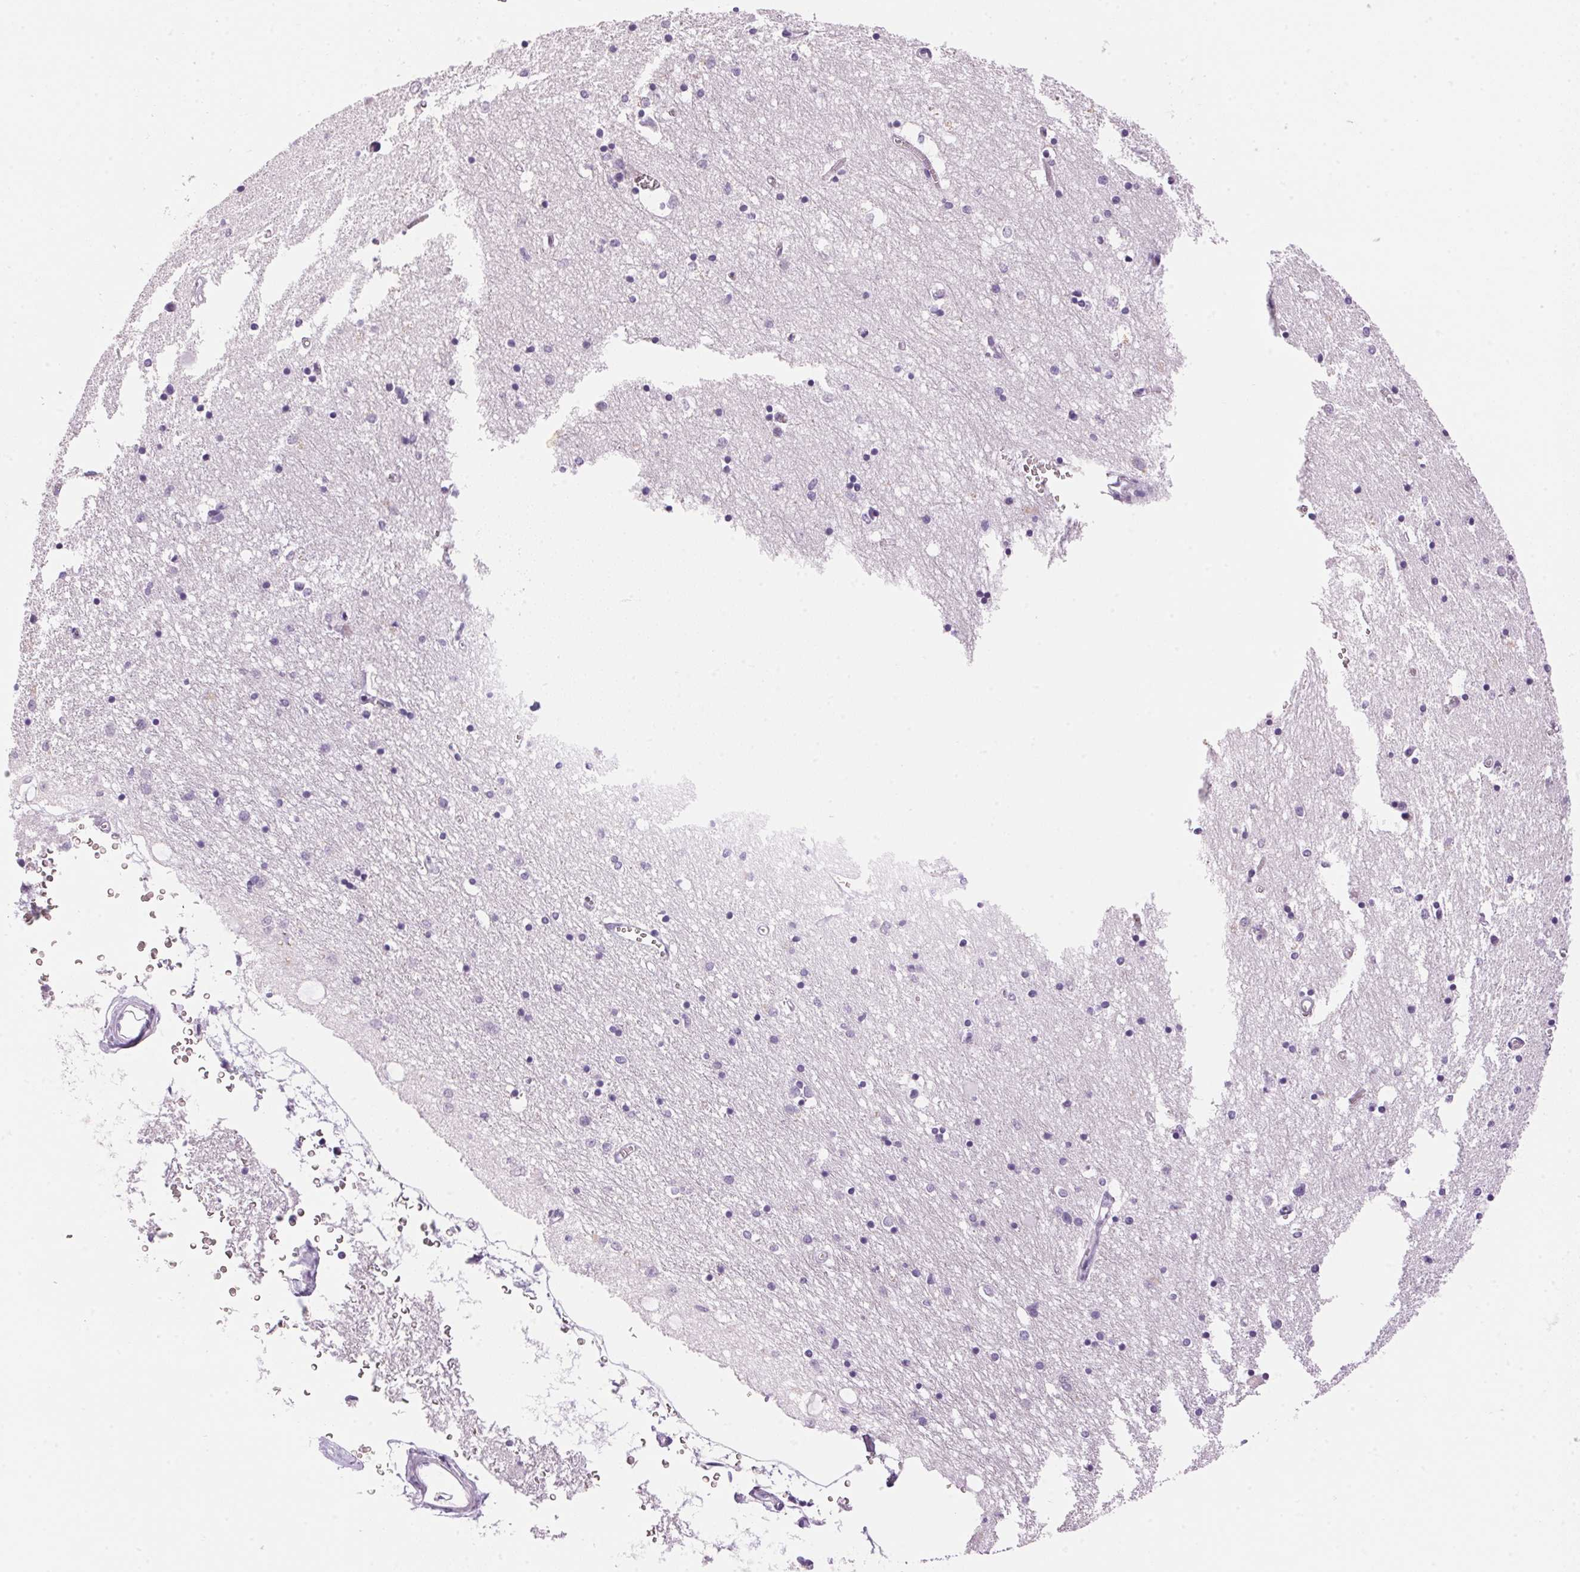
{"staining": {"intensity": "negative", "quantity": "none", "location": "none"}, "tissue": "hippocampus", "cell_type": "Glial cells", "image_type": "normal", "snomed": [{"axis": "morphology", "description": "Normal tissue, NOS"}, {"axis": "topography", "description": "Lateral ventricle wall"}, {"axis": "topography", "description": "Hippocampus"}], "caption": "Glial cells show no significant protein staining in unremarkable hippocampus. Brightfield microscopy of IHC stained with DAB (3,3'-diaminobenzidine) (brown) and hematoxylin (blue), captured at high magnification.", "gene": "HSD17B2", "patient": {"sex": "female", "age": 63}}